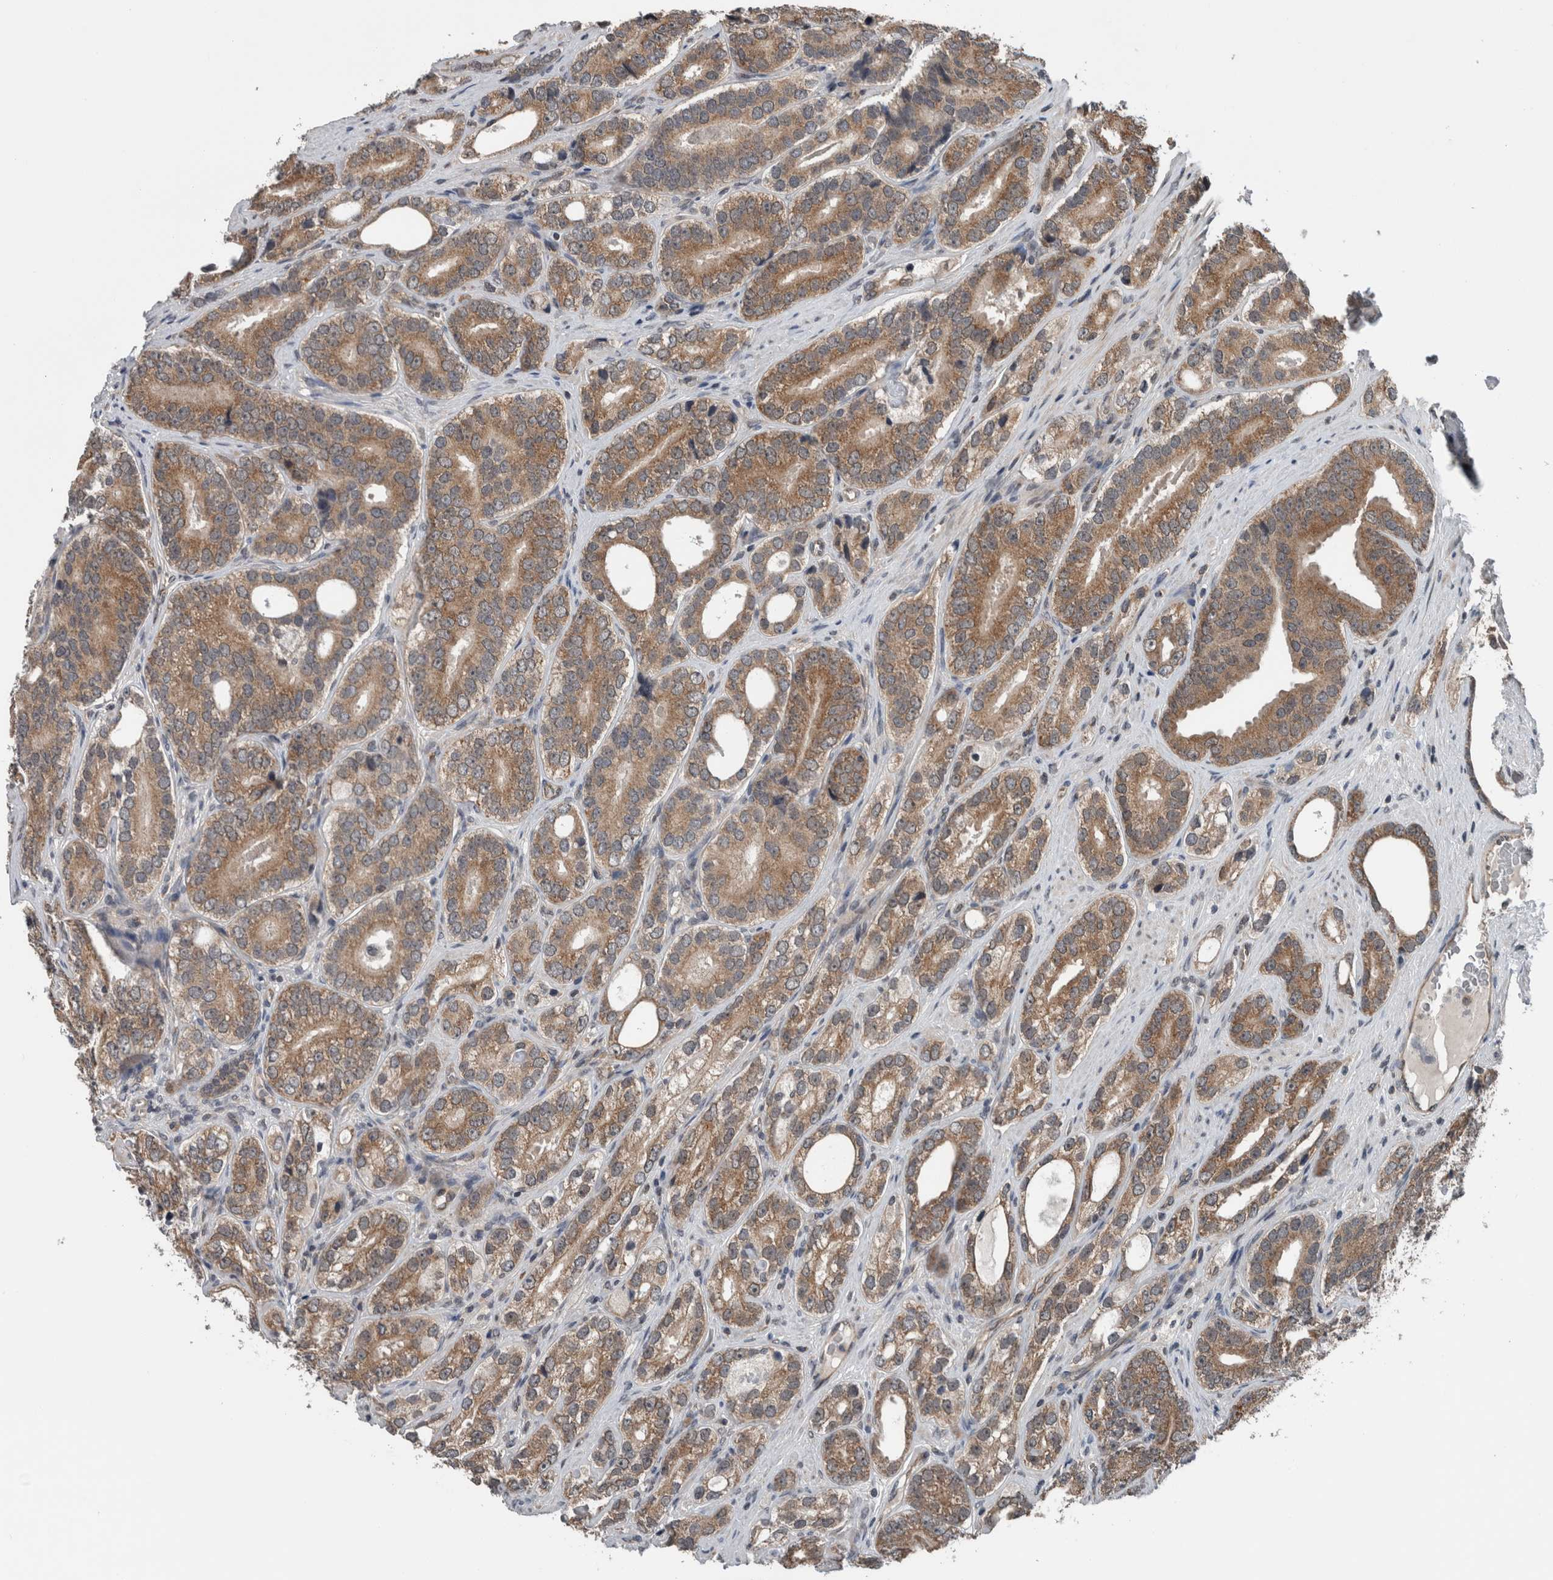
{"staining": {"intensity": "moderate", "quantity": ">75%", "location": "cytoplasmic/membranous"}, "tissue": "prostate cancer", "cell_type": "Tumor cells", "image_type": "cancer", "snomed": [{"axis": "morphology", "description": "Adenocarcinoma, High grade"}, {"axis": "topography", "description": "Prostate"}], "caption": "DAB immunohistochemical staining of human high-grade adenocarcinoma (prostate) exhibits moderate cytoplasmic/membranous protein staining in approximately >75% of tumor cells.", "gene": "ENY2", "patient": {"sex": "male", "age": 56}}